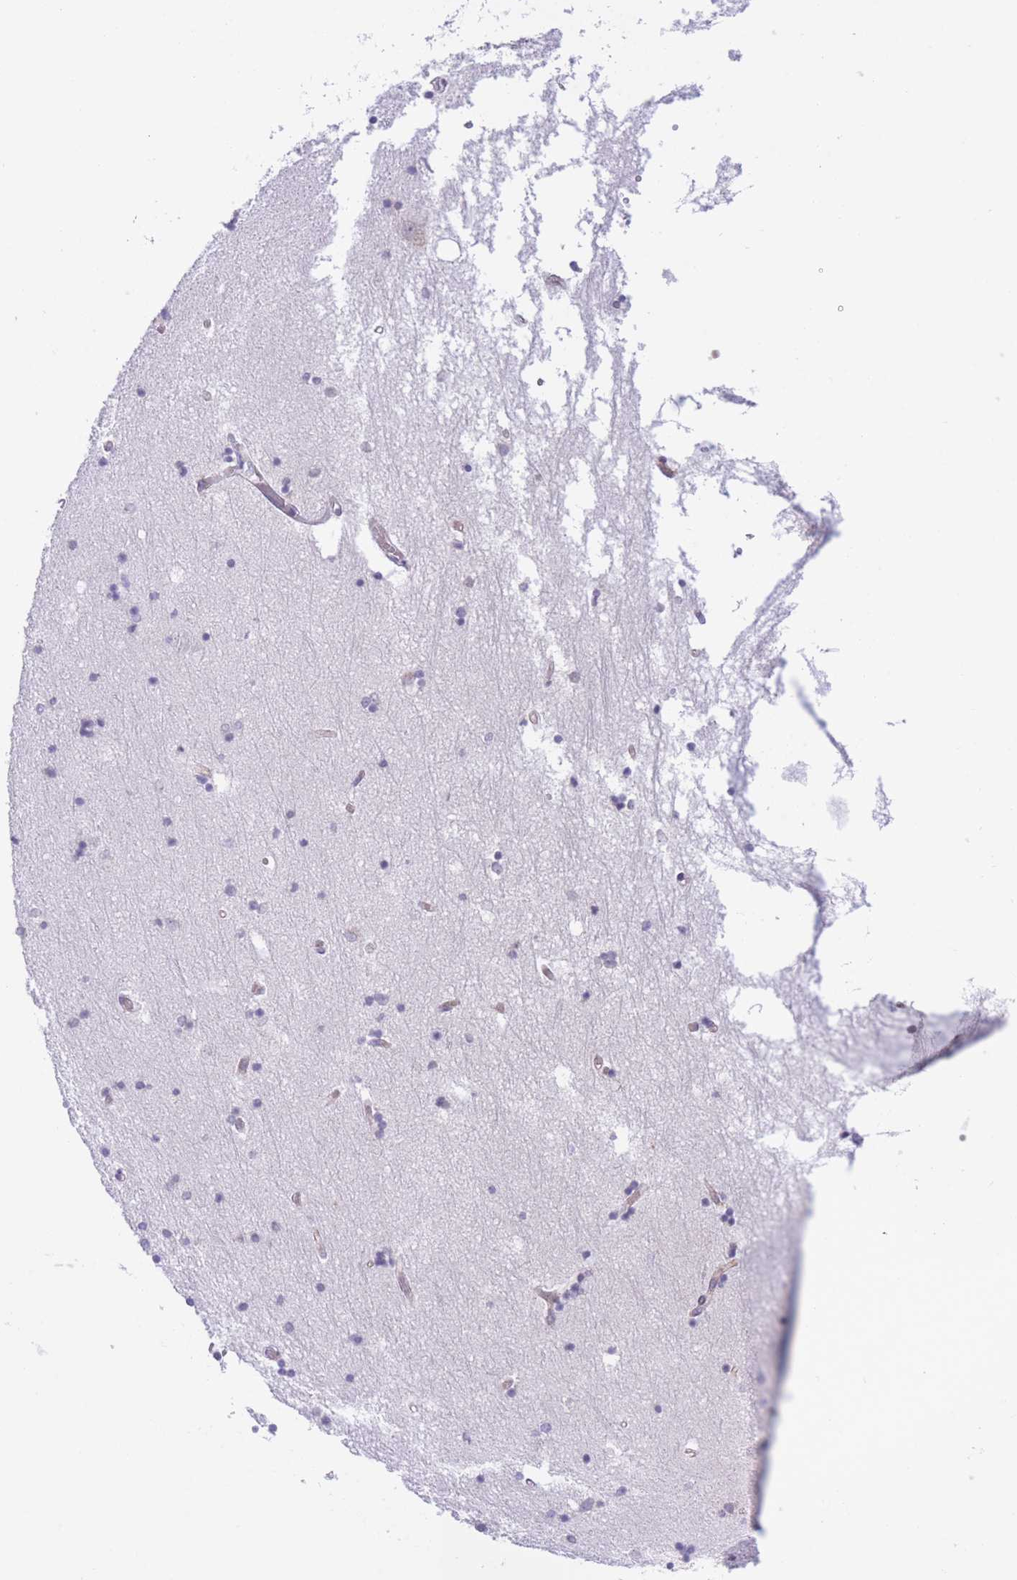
{"staining": {"intensity": "negative", "quantity": "none", "location": "none"}, "tissue": "hippocampus", "cell_type": "Glial cells", "image_type": "normal", "snomed": [{"axis": "morphology", "description": "Normal tissue, NOS"}, {"axis": "topography", "description": "Hippocampus"}], "caption": "Glial cells are negative for protein expression in unremarkable human hippocampus. (DAB (3,3'-diaminobenzidine) IHC visualized using brightfield microscopy, high magnification).", "gene": "MRPS31", "patient": {"sex": "male", "age": 45}}